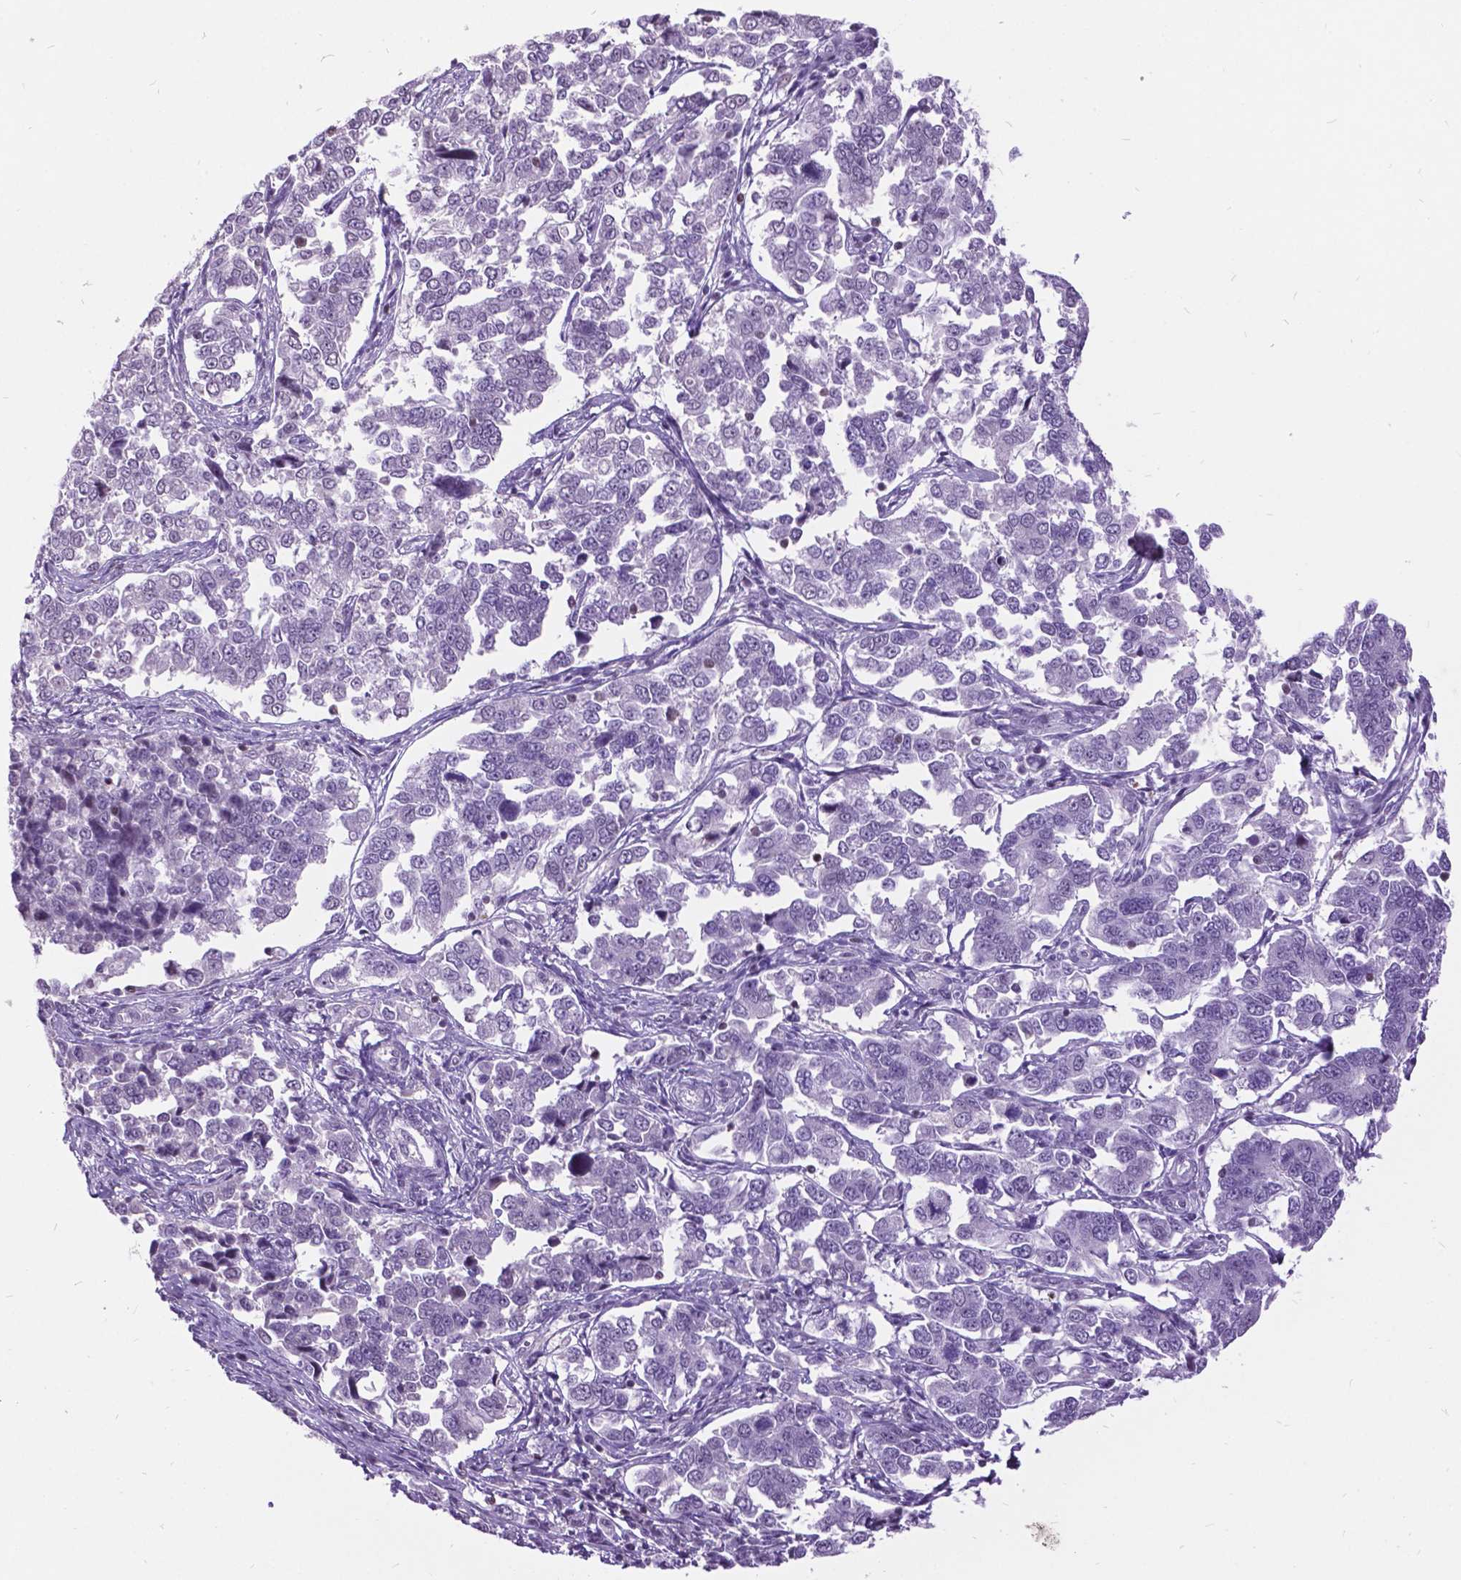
{"staining": {"intensity": "negative", "quantity": "none", "location": "none"}, "tissue": "endometrial cancer", "cell_type": "Tumor cells", "image_type": "cancer", "snomed": [{"axis": "morphology", "description": "Adenocarcinoma, NOS"}, {"axis": "topography", "description": "Endometrium"}], "caption": "A high-resolution photomicrograph shows immunohistochemistry staining of endometrial adenocarcinoma, which reveals no significant staining in tumor cells.", "gene": "DPF3", "patient": {"sex": "female", "age": 43}}